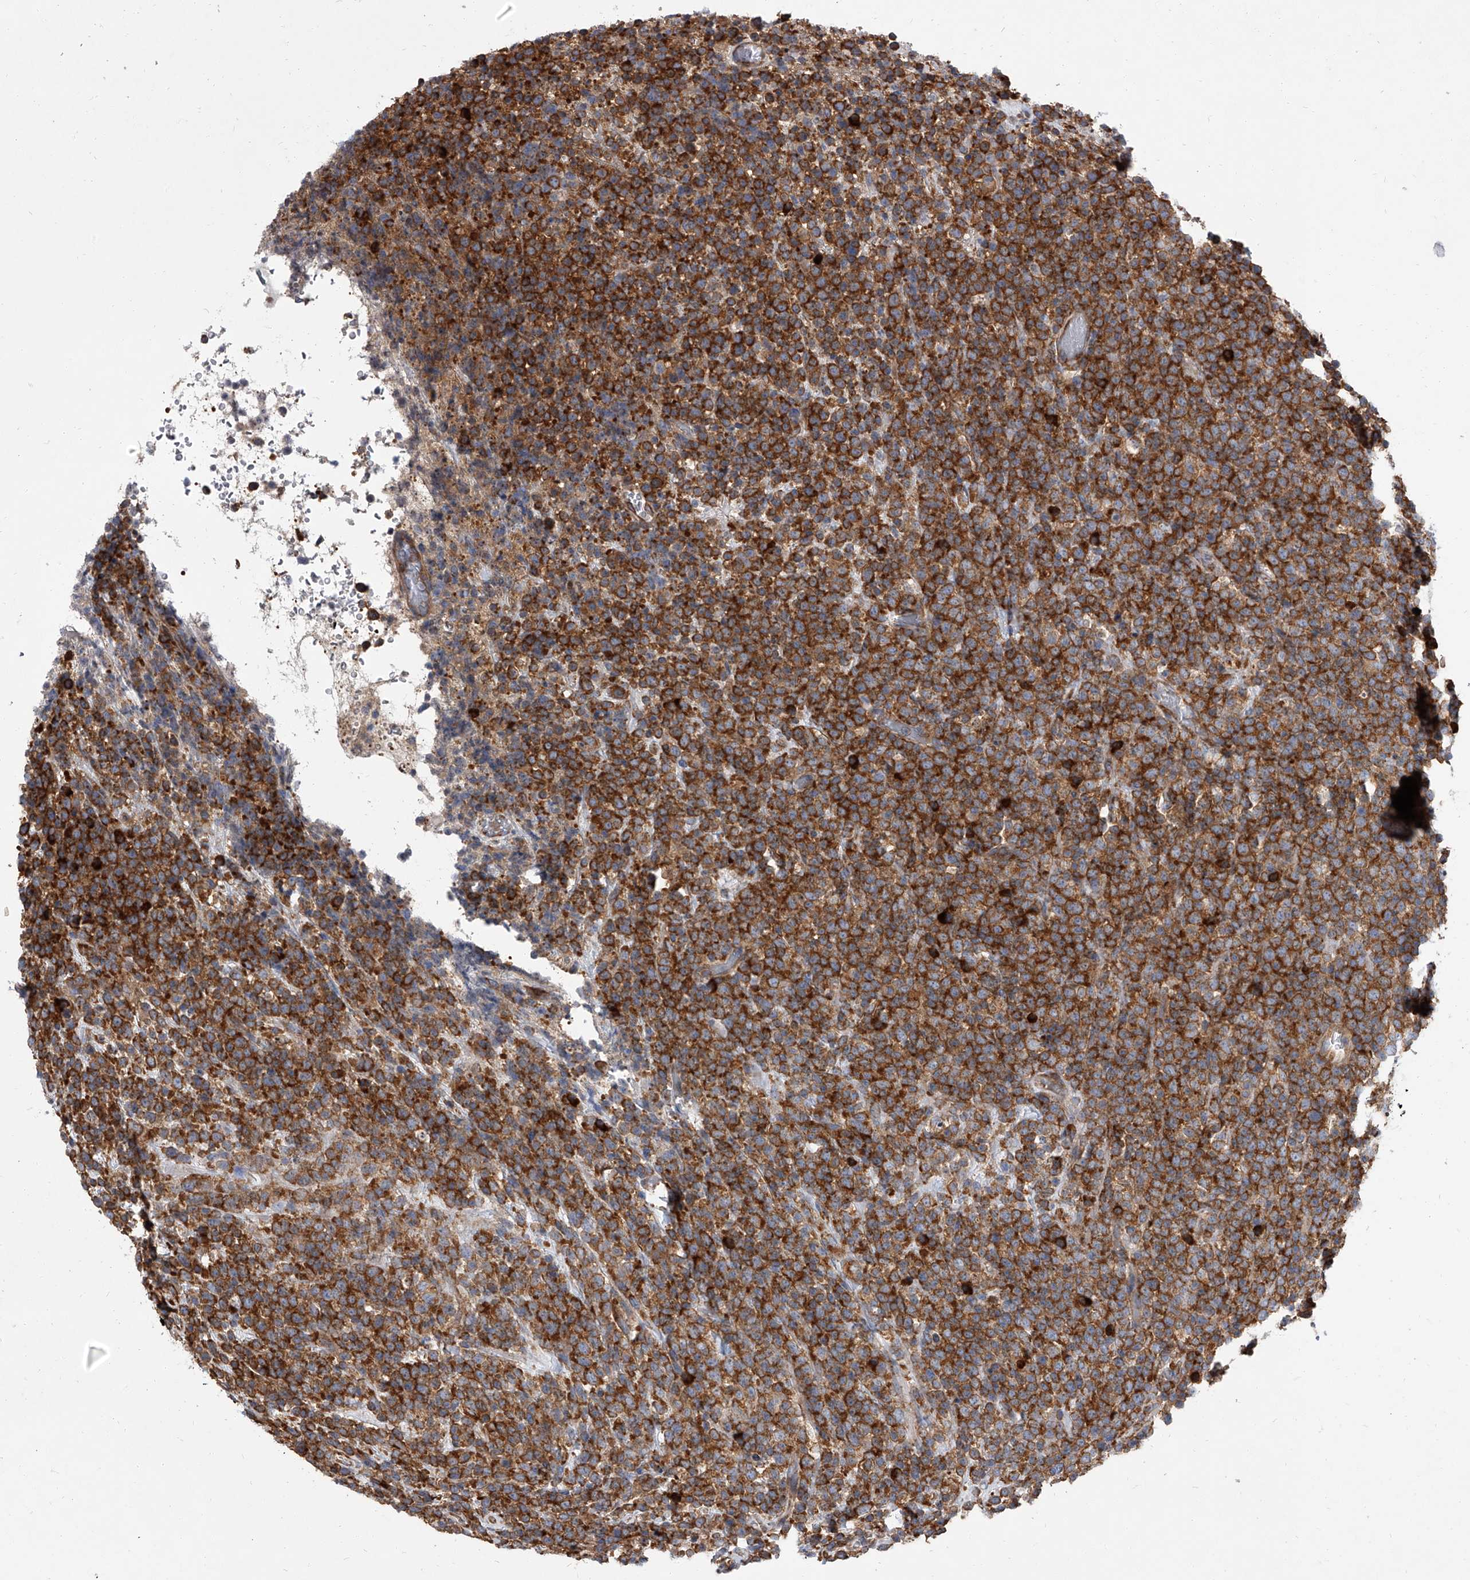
{"staining": {"intensity": "strong", "quantity": ">75%", "location": "cytoplasmic/membranous"}, "tissue": "lymphoma", "cell_type": "Tumor cells", "image_type": "cancer", "snomed": [{"axis": "morphology", "description": "Malignant lymphoma, non-Hodgkin's type, High grade"}, {"axis": "topography", "description": "Colon"}], "caption": "Protein positivity by IHC shows strong cytoplasmic/membranous expression in about >75% of tumor cells in lymphoma.", "gene": "EIF2S2", "patient": {"sex": "female", "age": 53}}